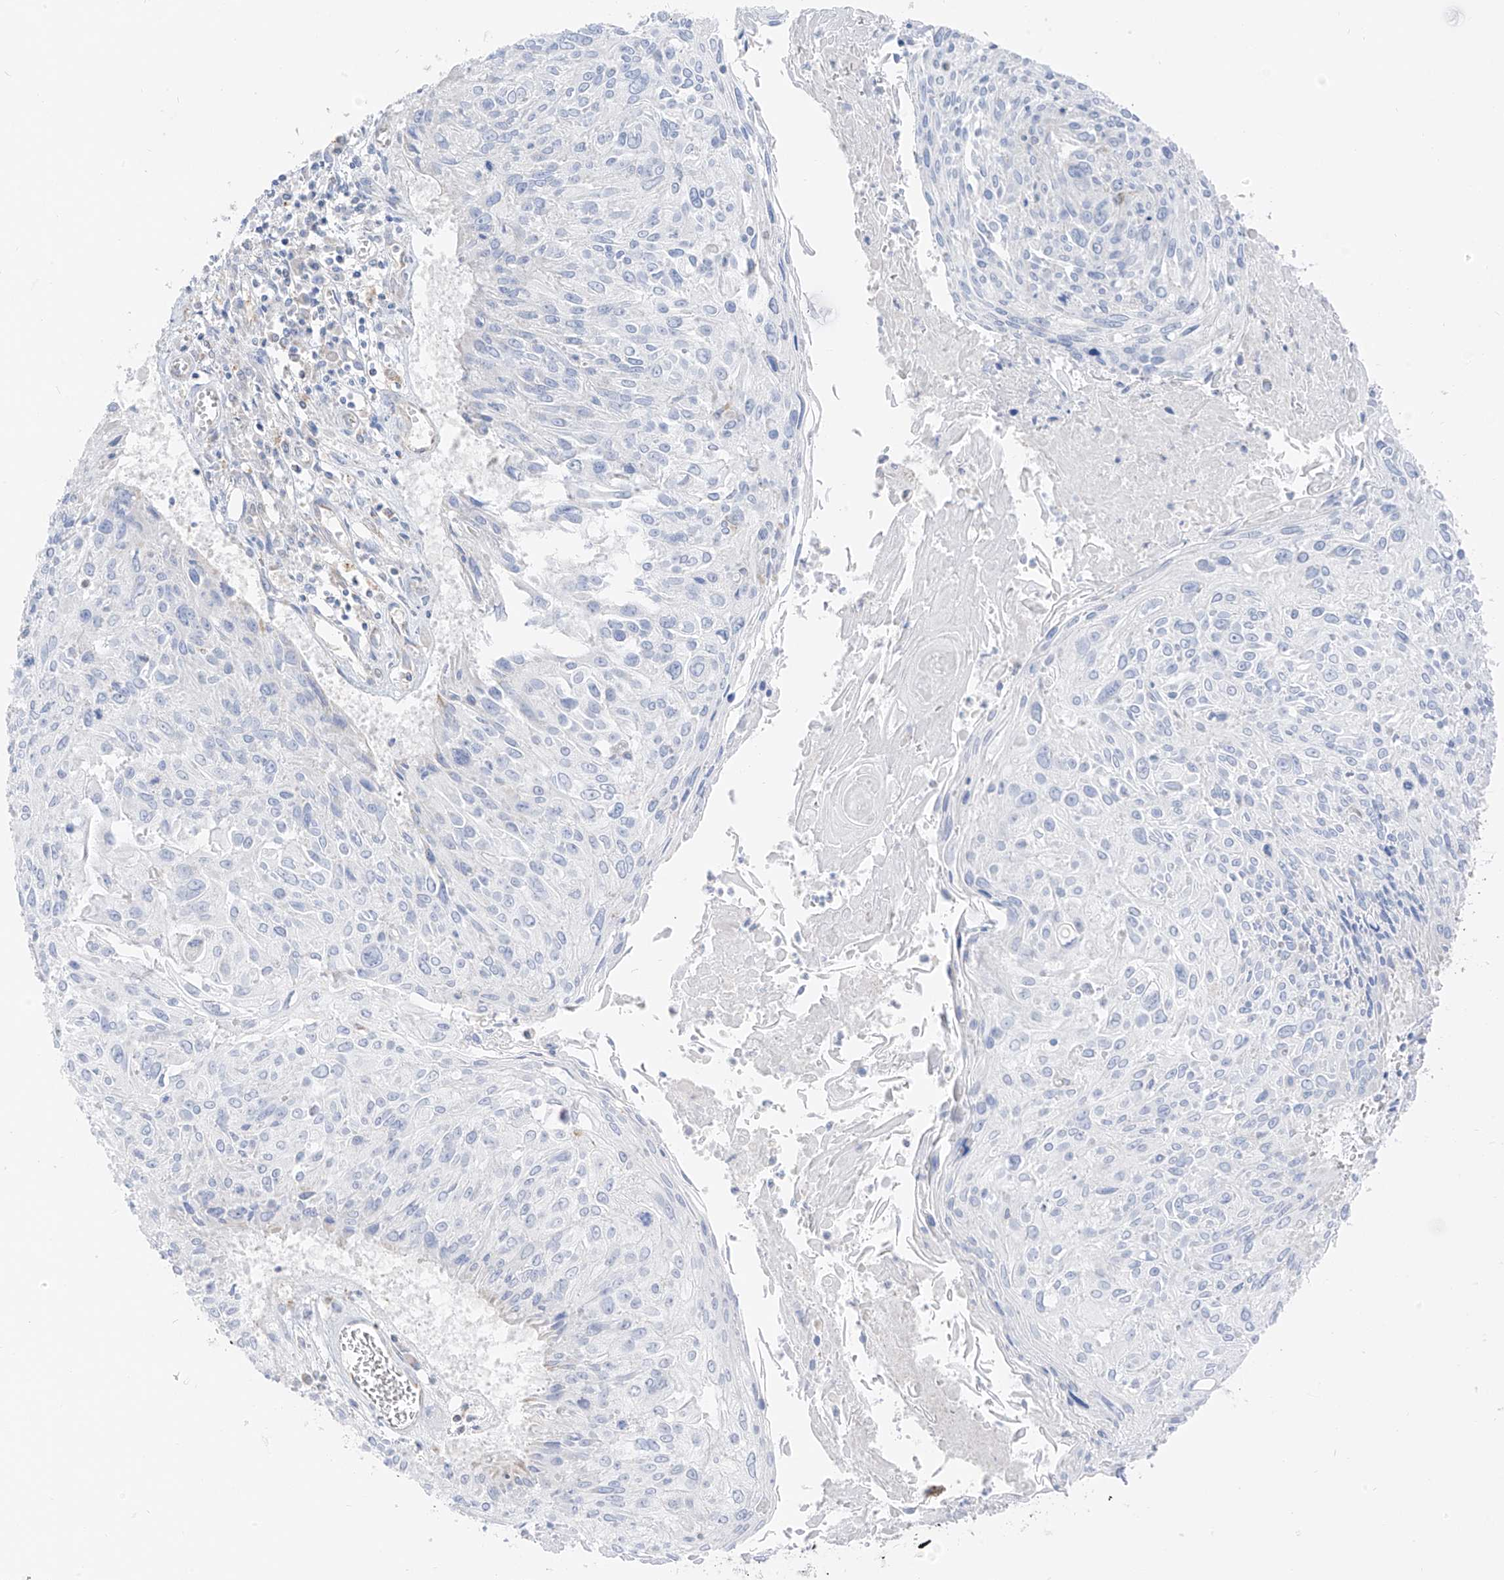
{"staining": {"intensity": "negative", "quantity": "none", "location": "none"}, "tissue": "cervical cancer", "cell_type": "Tumor cells", "image_type": "cancer", "snomed": [{"axis": "morphology", "description": "Squamous cell carcinoma, NOS"}, {"axis": "topography", "description": "Cervix"}], "caption": "Protein analysis of squamous cell carcinoma (cervical) shows no significant staining in tumor cells.", "gene": "ETHE1", "patient": {"sex": "female", "age": 51}}